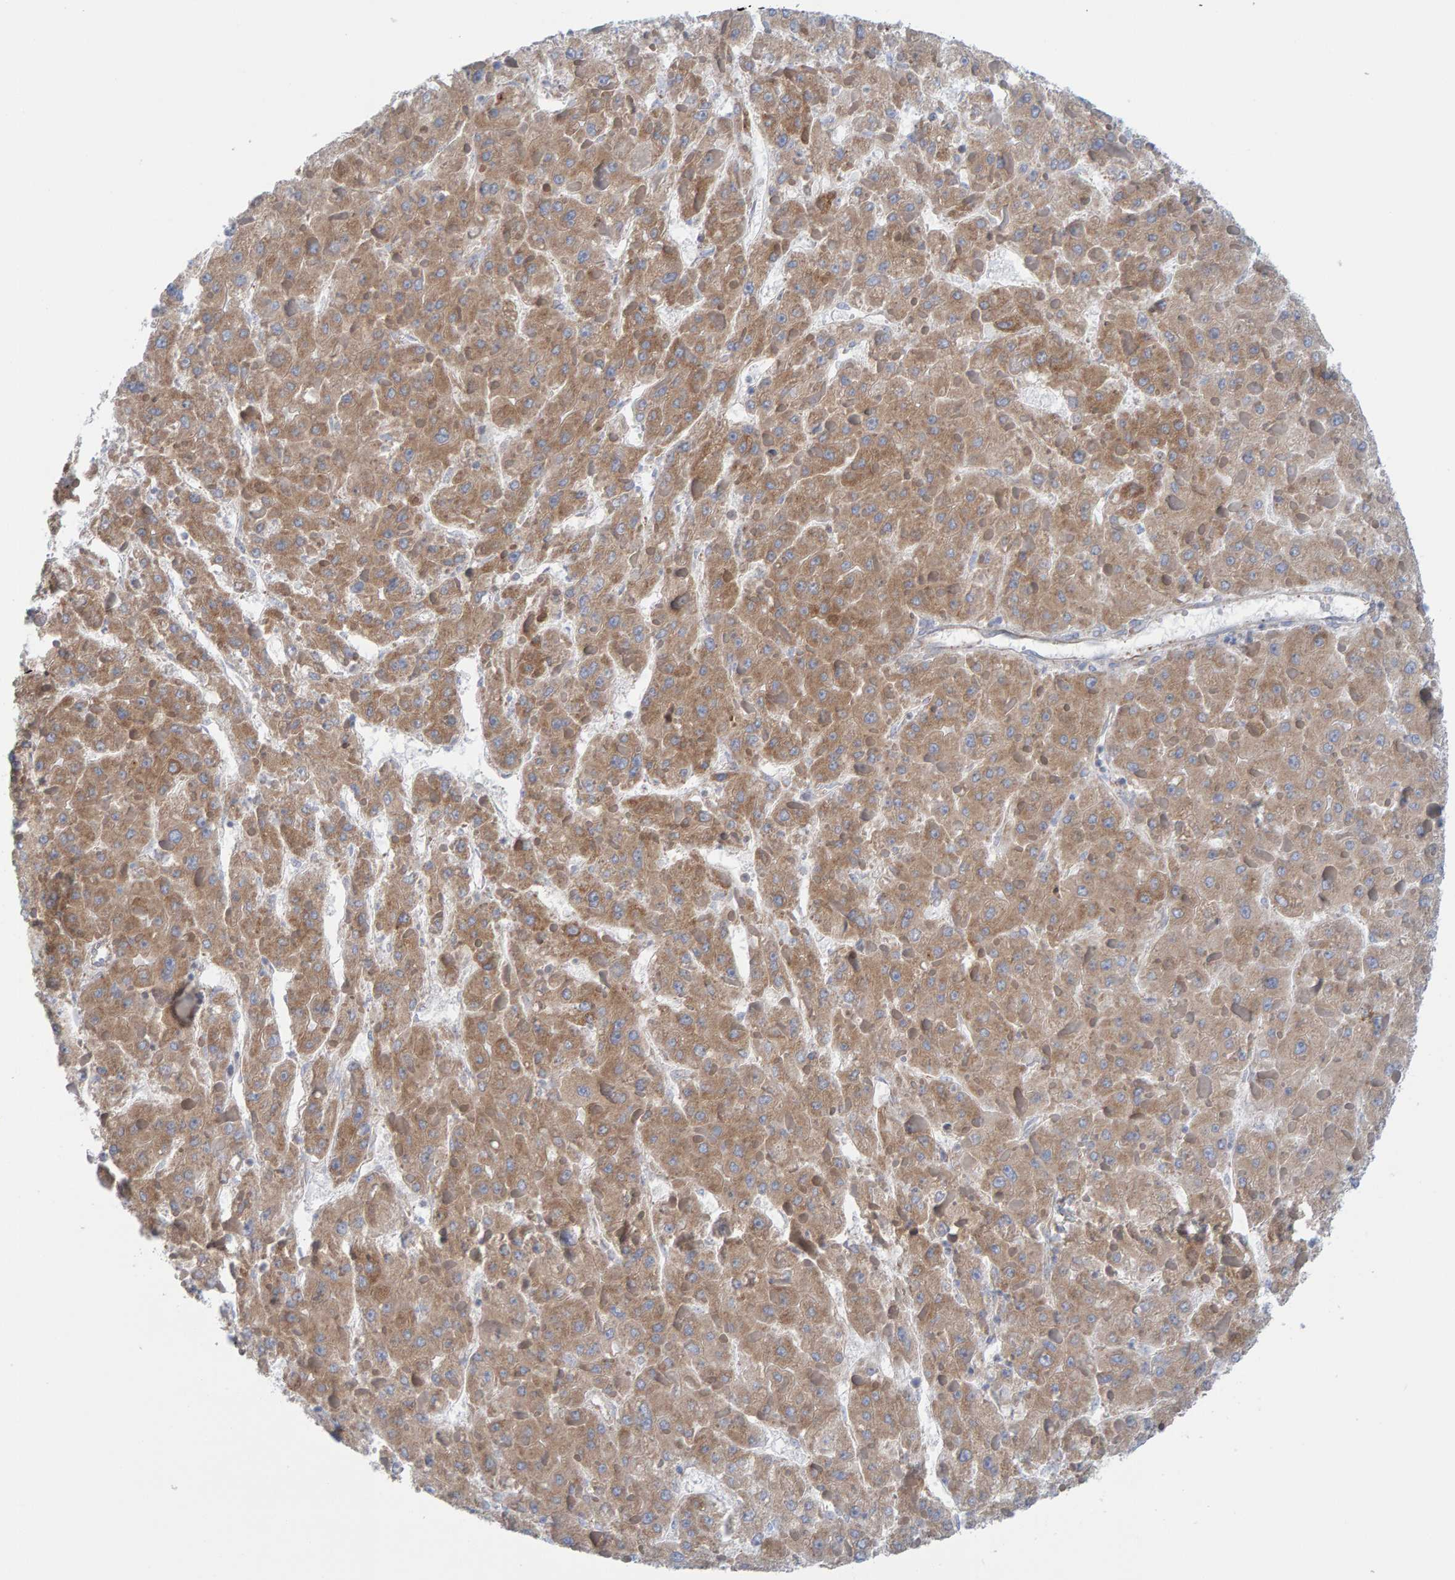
{"staining": {"intensity": "moderate", "quantity": ">75%", "location": "cytoplasmic/membranous"}, "tissue": "liver cancer", "cell_type": "Tumor cells", "image_type": "cancer", "snomed": [{"axis": "morphology", "description": "Carcinoma, Hepatocellular, NOS"}, {"axis": "topography", "description": "Liver"}], "caption": "Tumor cells show moderate cytoplasmic/membranous expression in about >75% of cells in liver cancer (hepatocellular carcinoma).", "gene": "CDK5RAP3", "patient": {"sex": "female", "age": 73}}